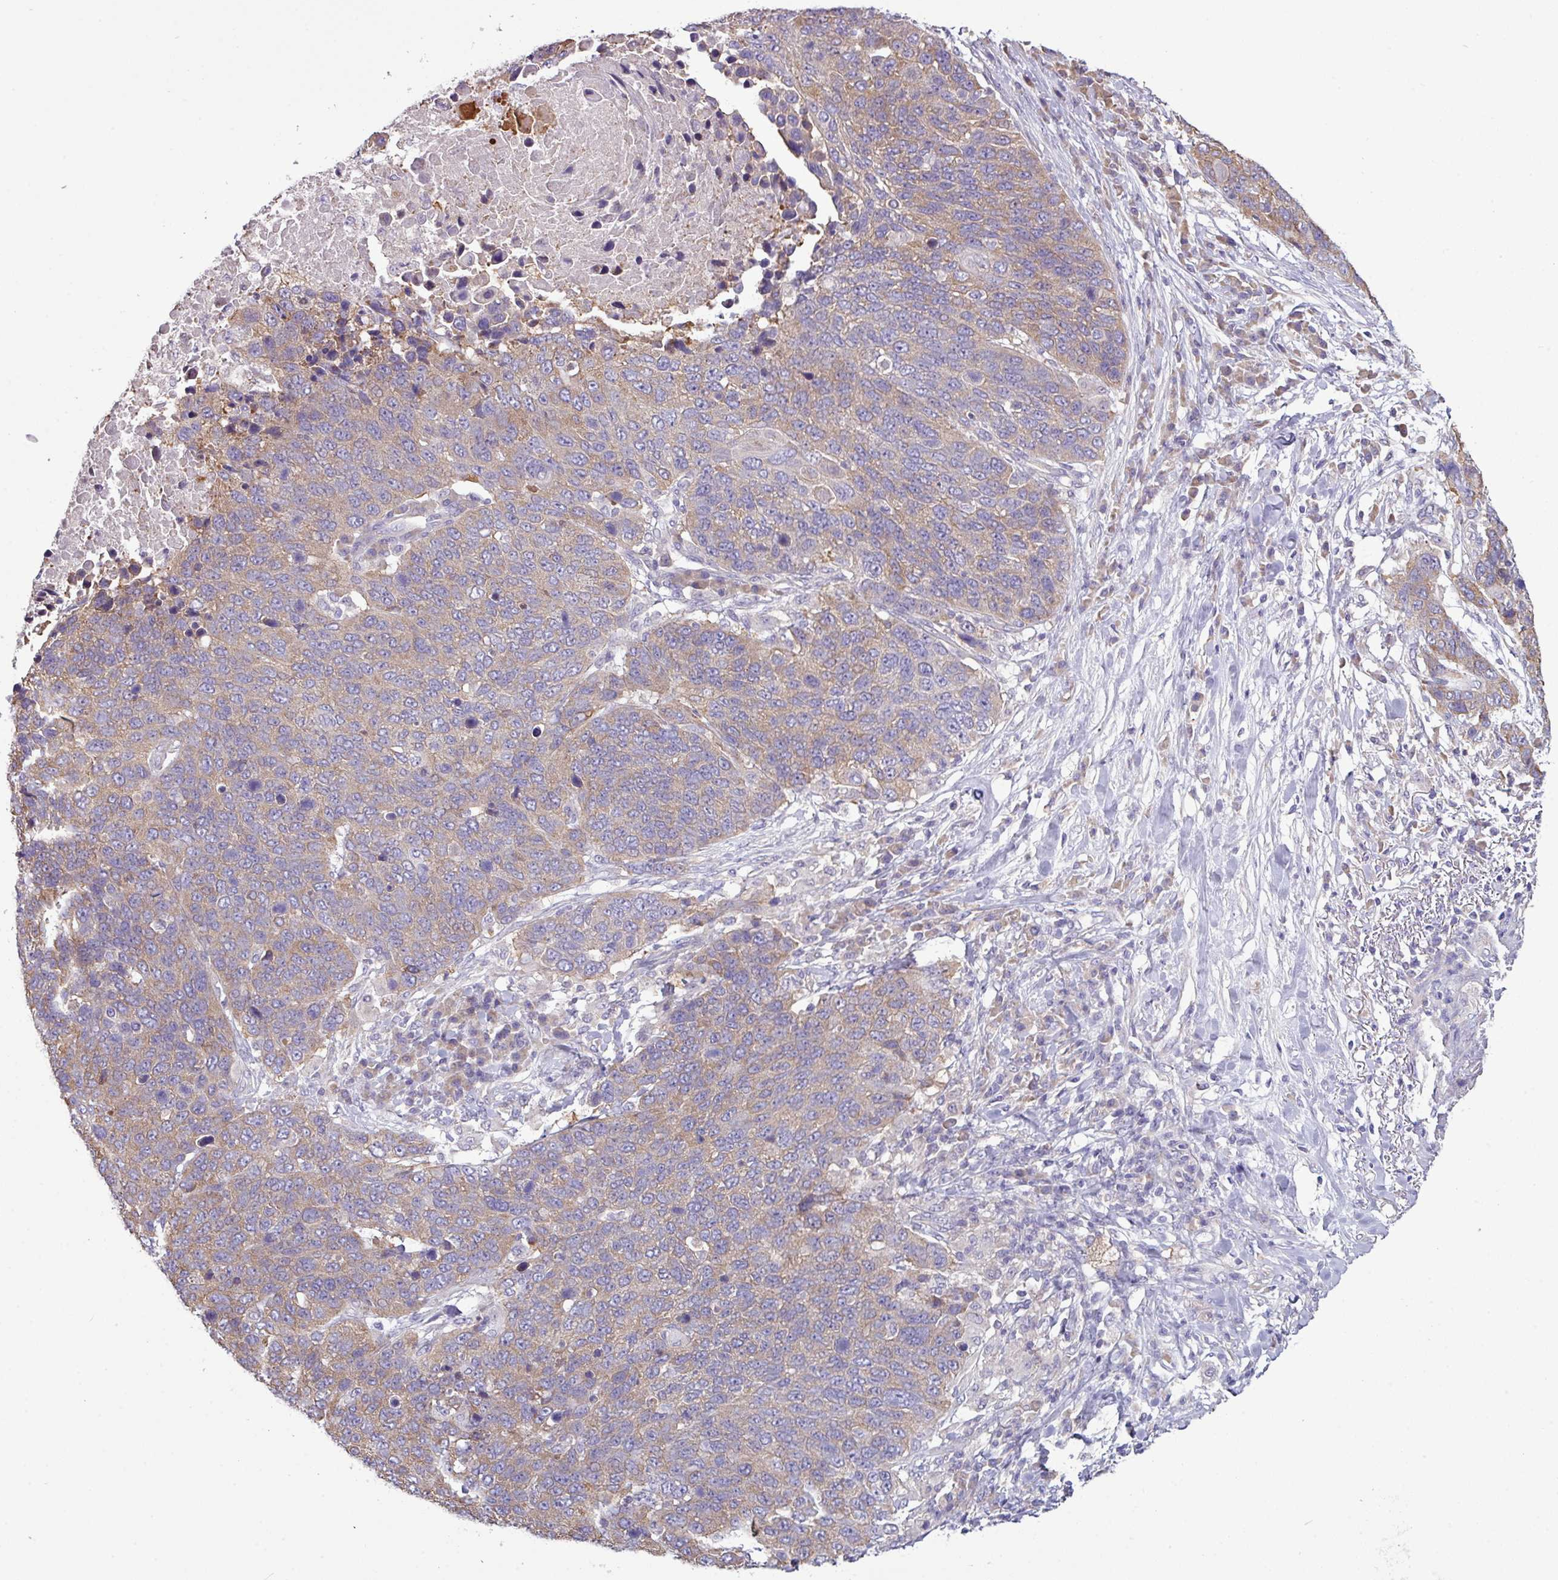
{"staining": {"intensity": "moderate", "quantity": ">75%", "location": "cytoplasmic/membranous"}, "tissue": "lung cancer", "cell_type": "Tumor cells", "image_type": "cancer", "snomed": [{"axis": "morphology", "description": "Normal tissue, NOS"}, {"axis": "morphology", "description": "Squamous cell carcinoma, NOS"}, {"axis": "topography", "description": "Lymph node"}, {"axis": "topography", "description": "Lung"}], "caption": "Human lung cancer stained with a brown dye reveals moderate cytoplasmic/membranous positive positivity in about >75% of tumor cells.", "gene": "AGAP5", "patient": {"sex": "male", "age": 66}}